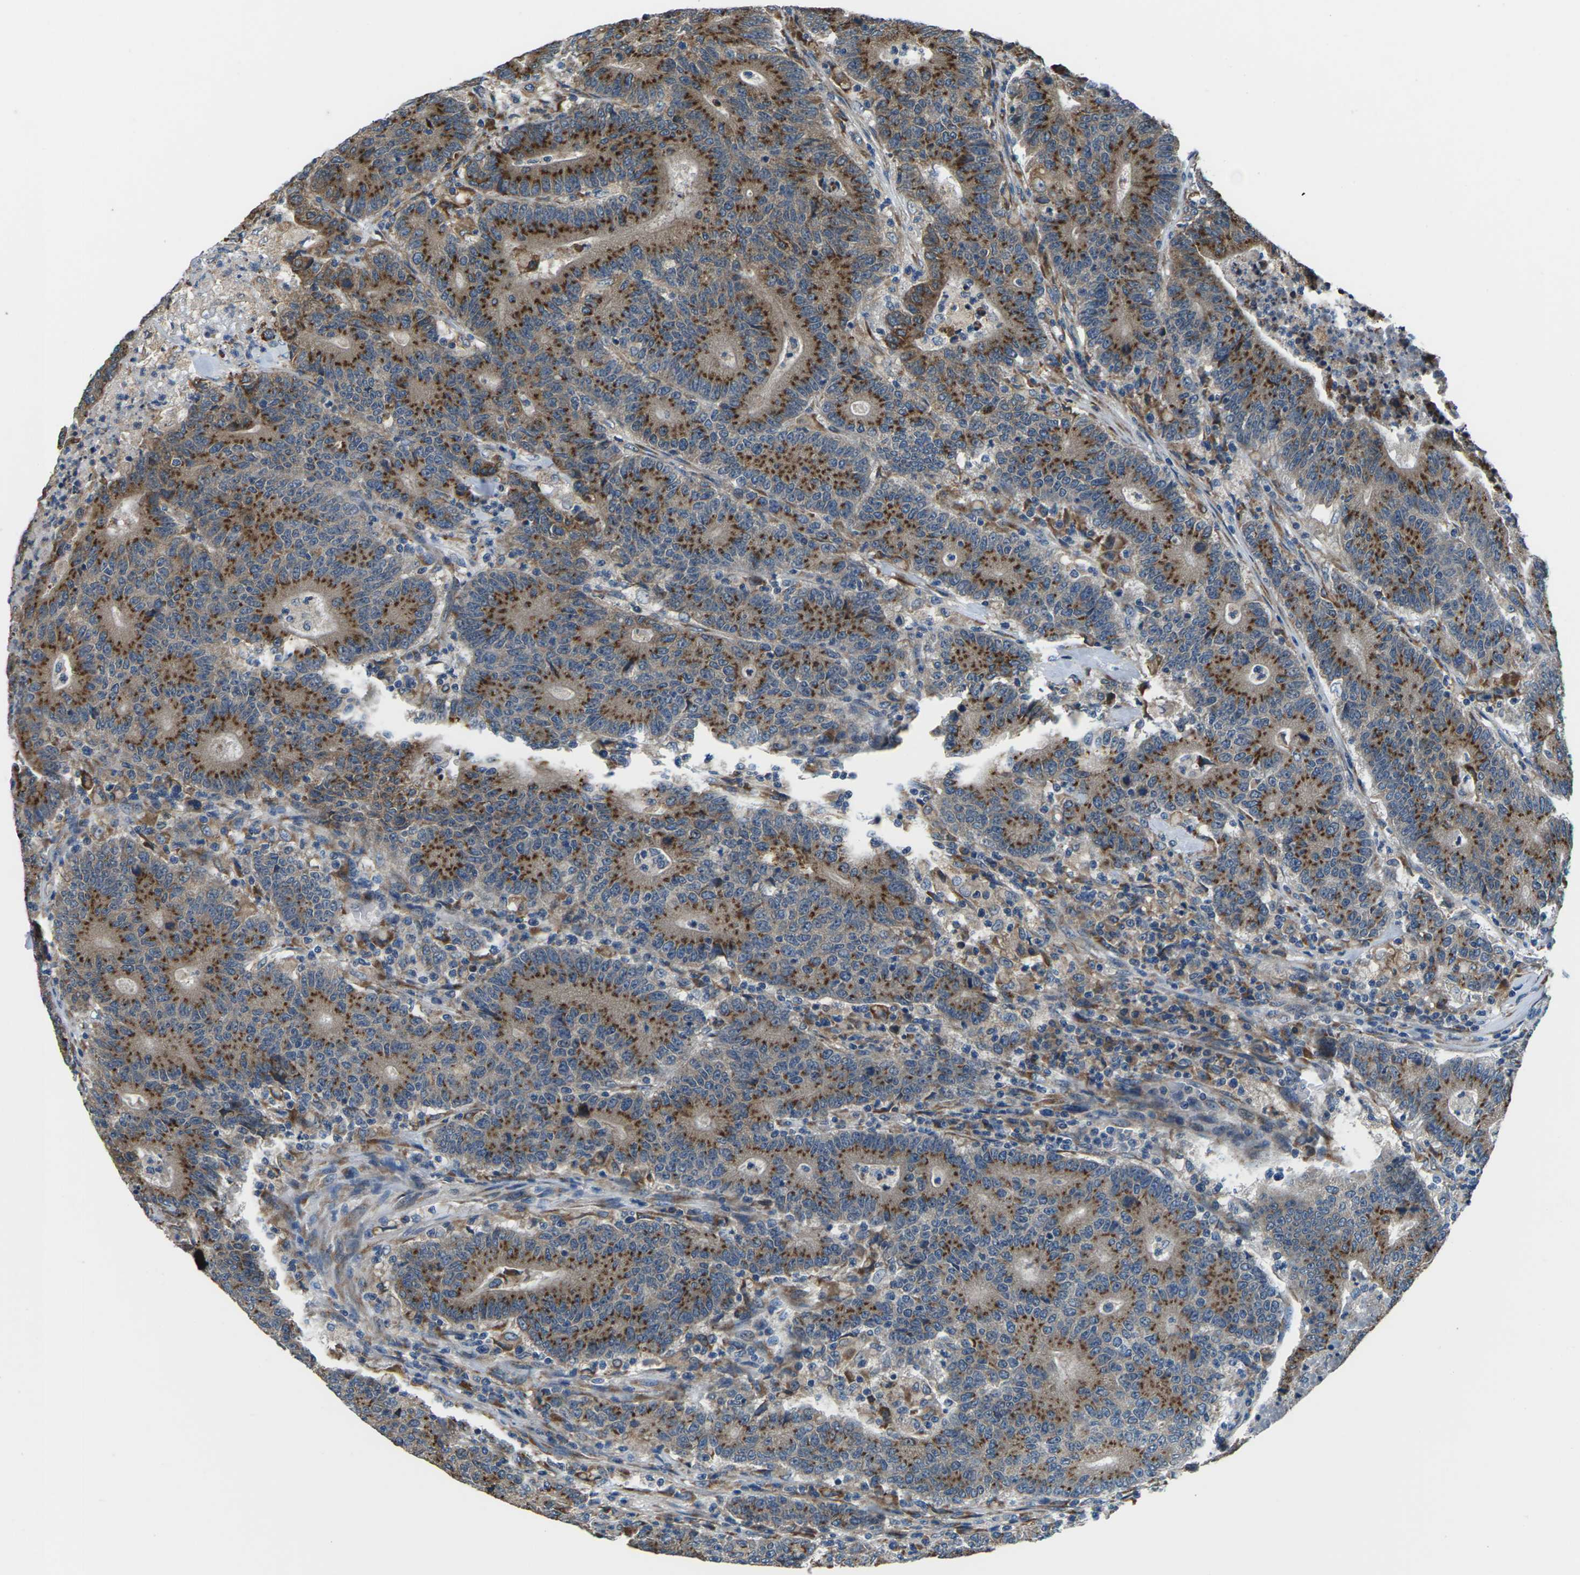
{"staining": {"intensity": "moderate", "quantity": ">75%", "location": "cytoplasmic/membranous"}, "tissue": "colorectal cancer", "cell_type": "Tumor cells", "image_type": "cancer", "snomed": [{"axis": "morphology", "description": "Normal tissue, NOS"}, {"axis": "morphology", "description": "Adenocarcinoma, NOS"}, {"axis": "topography", "description": "Colon"}], "caption": "Immunohistochemistry micrograph of neoplastic tissue: human colorectal cancer stained using IHC shows medium levels of moderate protein expression localized specifically in the cytoplasmic/membranous of tumor cells, appearing as a cytoplasmic/membranous brown color.", "gene": "GABRP", "patient": {"sex": "female", "age": 75}}